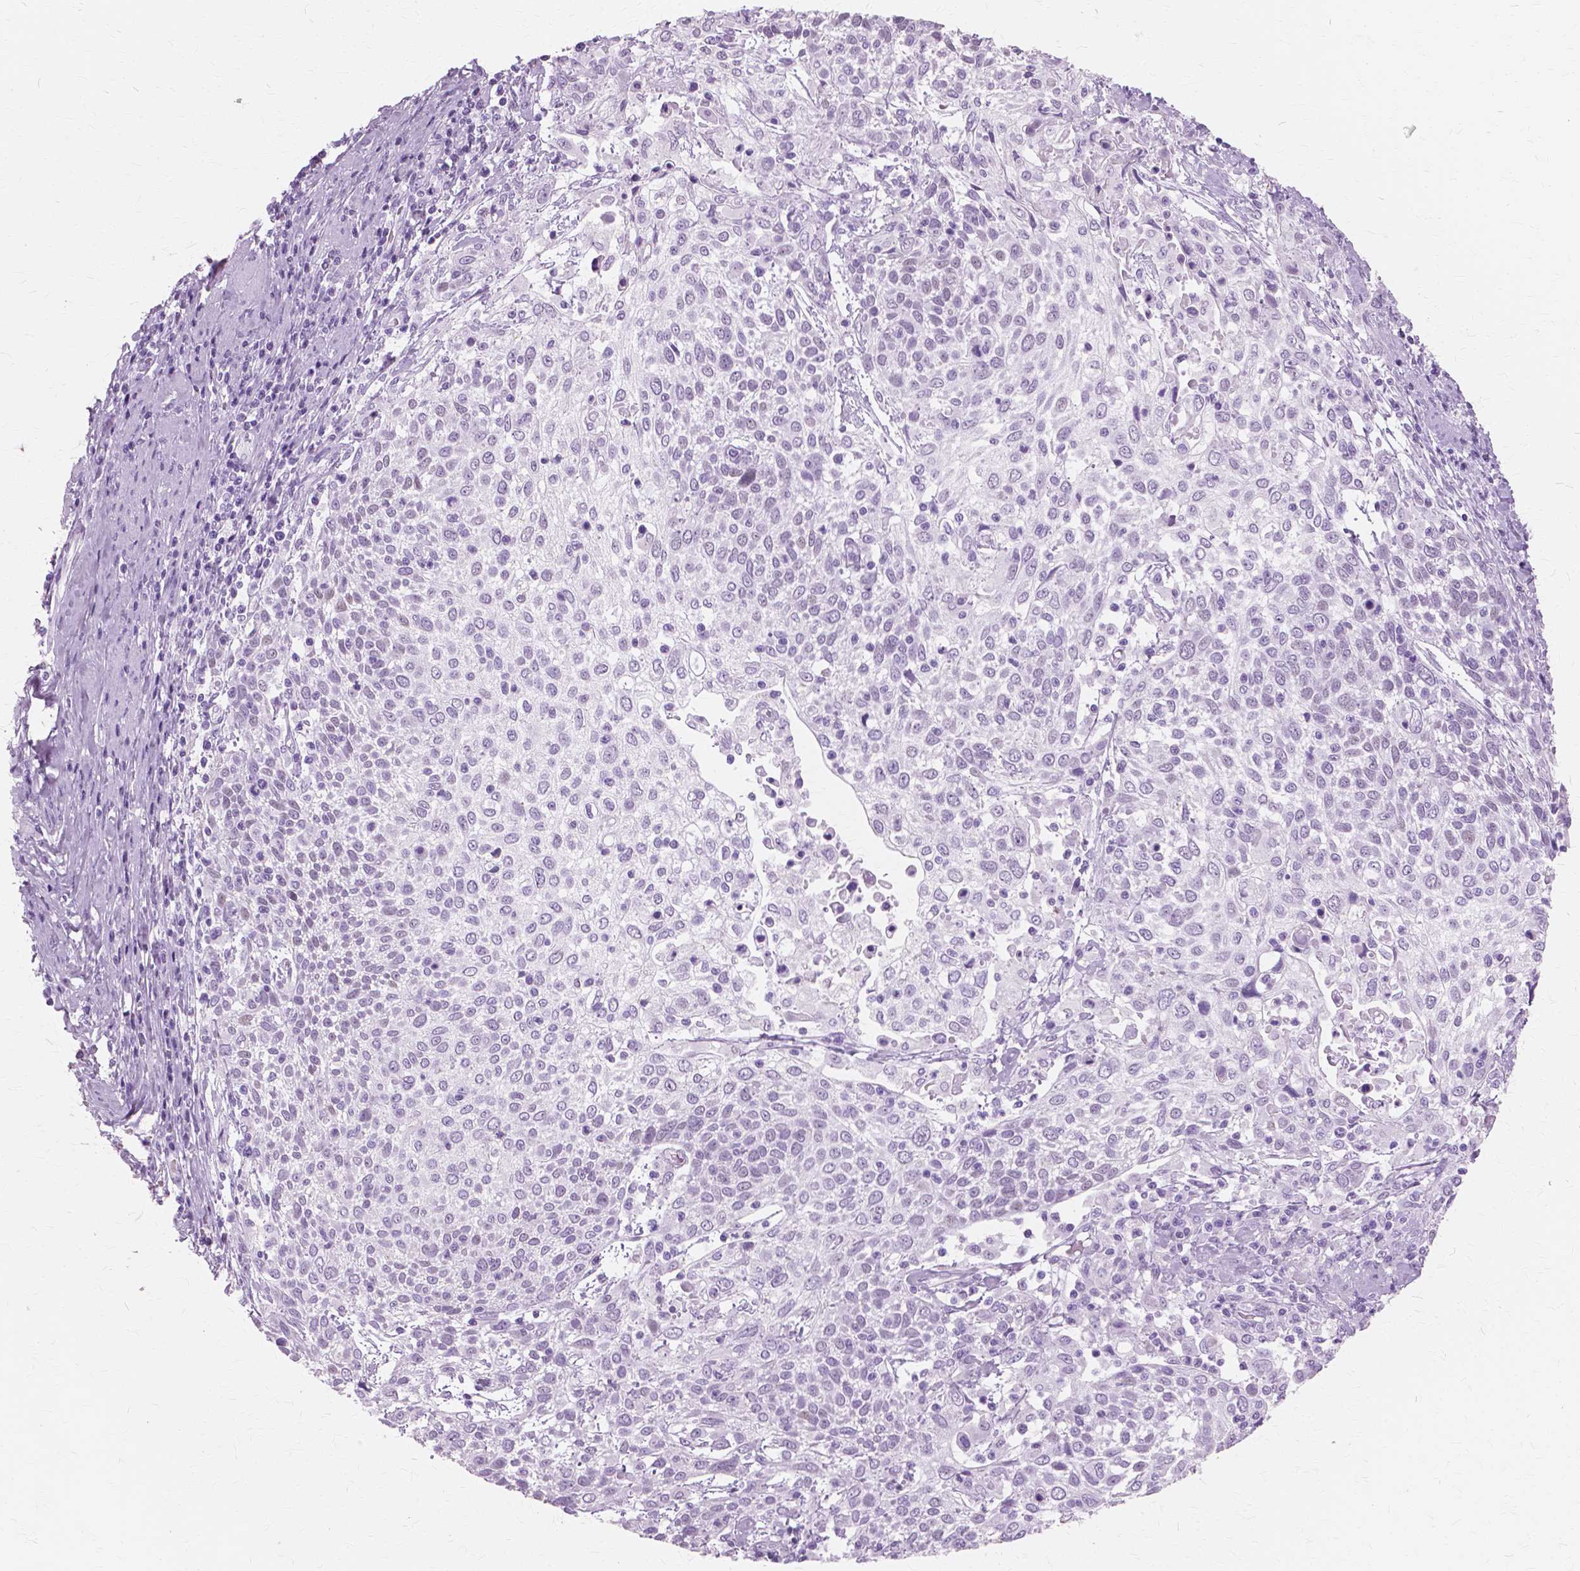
{"staining": {"intensity": "negative", "quantity": "none", "location": "none"}, "tissue": "cervical cancer", "cell_type": "Tumor cells", "image_type": "cancer", "snomed": [{"axis": "morphology", "description": "Squamous cell carcinoma, NOS"}, {"axis": "topography", "description": "Cervix"}], "caption": "Squamous cell carcinoma (cervical) stained for a protein using IHC demonstrates no staining tumor cells.", "gene": "SFTPD", "patient": {"sex": "female", "age": 61}}